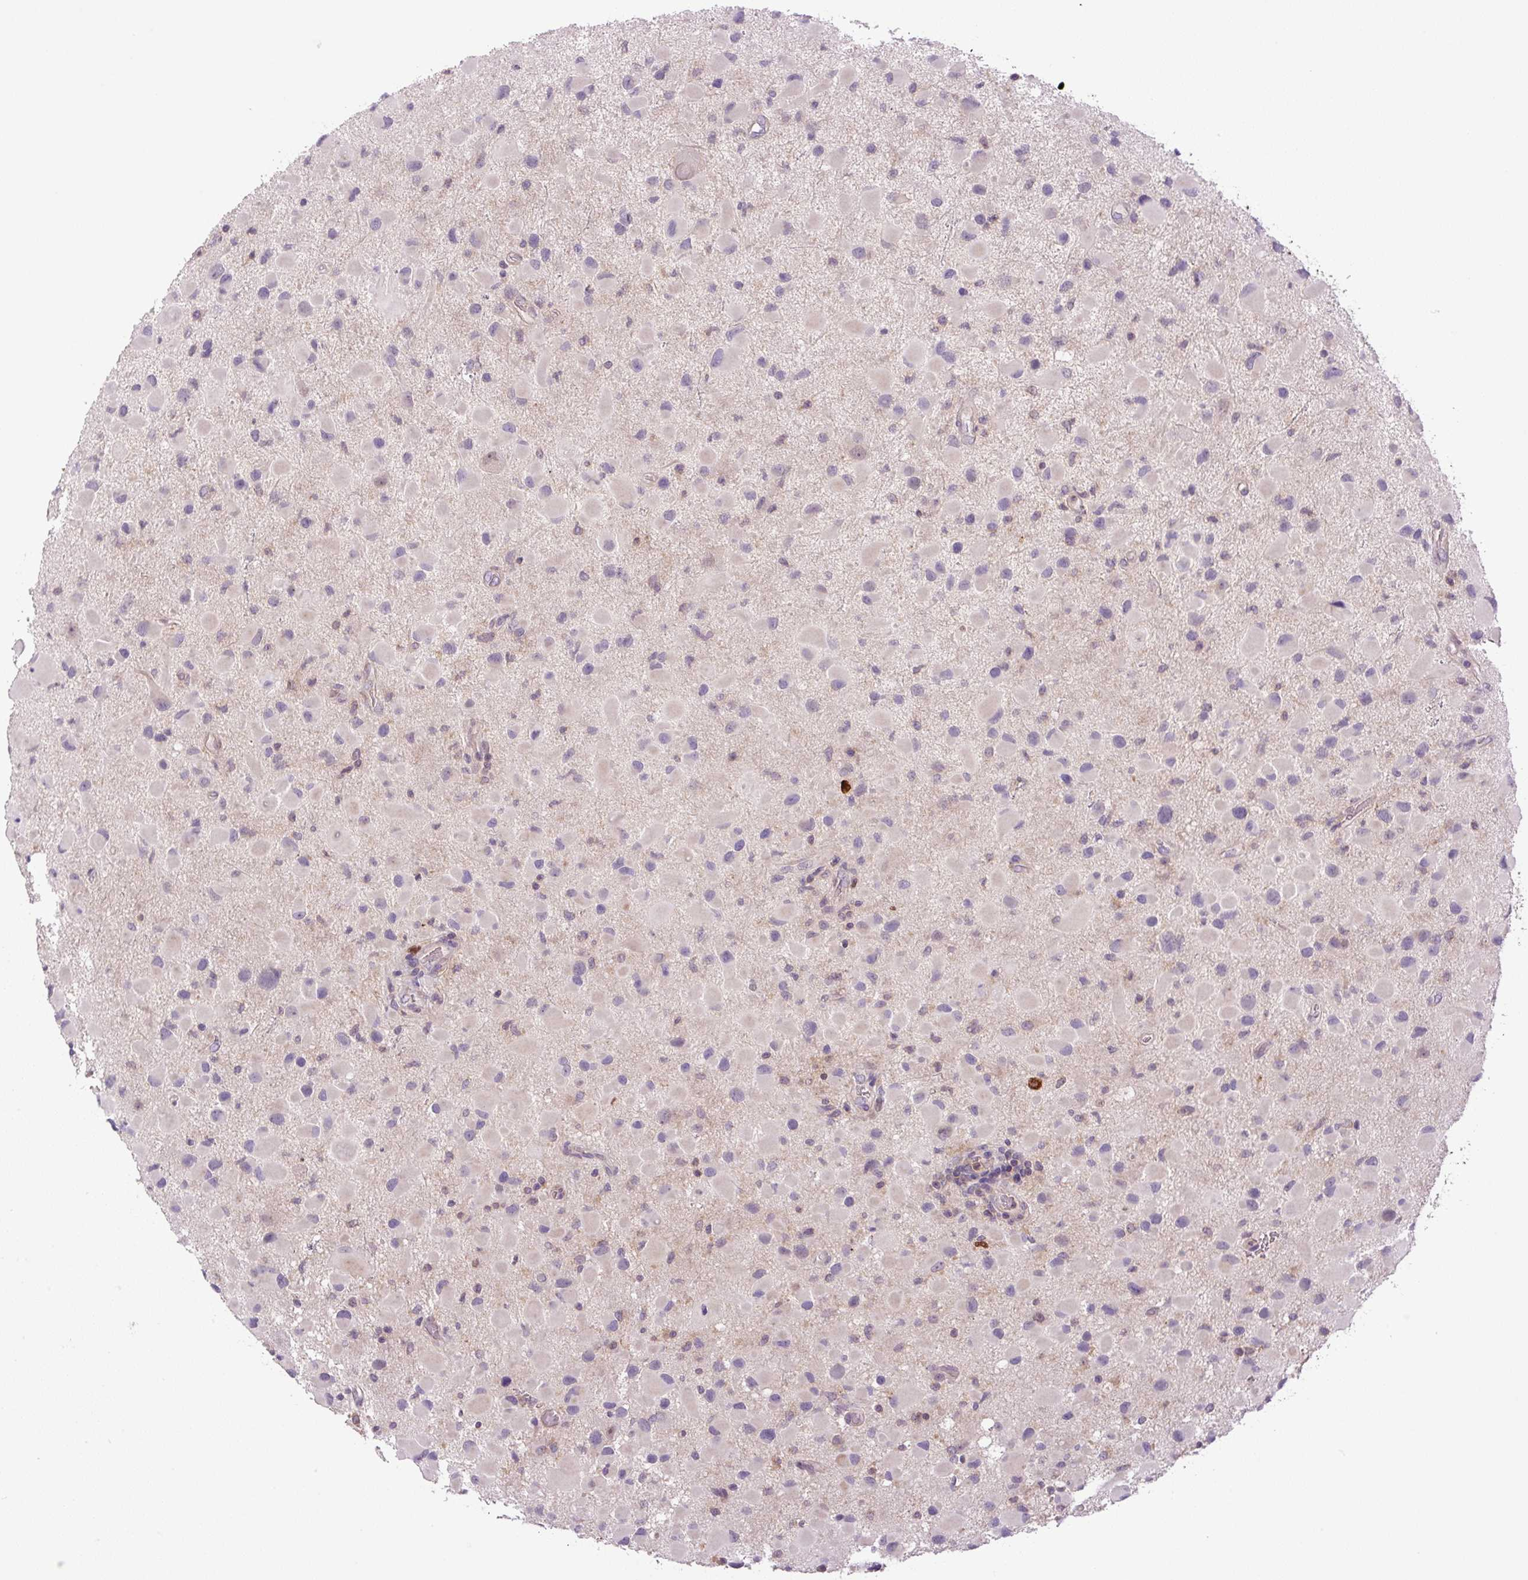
{"staining": {"intensity": "strong", "quantity": "<25%", "location": "nuclear"}, "tissue": "glioma", "cell_type": "Tumor cells", "image_type": "cancer", "snomed": [{"axis": "morphology", "description": "Glioma, malignant, Low grade"}, {"axis": "topography", "description": "Brain"}], "caption": "A brown stain shows strong nuclear expression of a protein in human glioma tumor cells.", "gene": "KIFC1", "patient": {"sex": "female", "age": 32}}